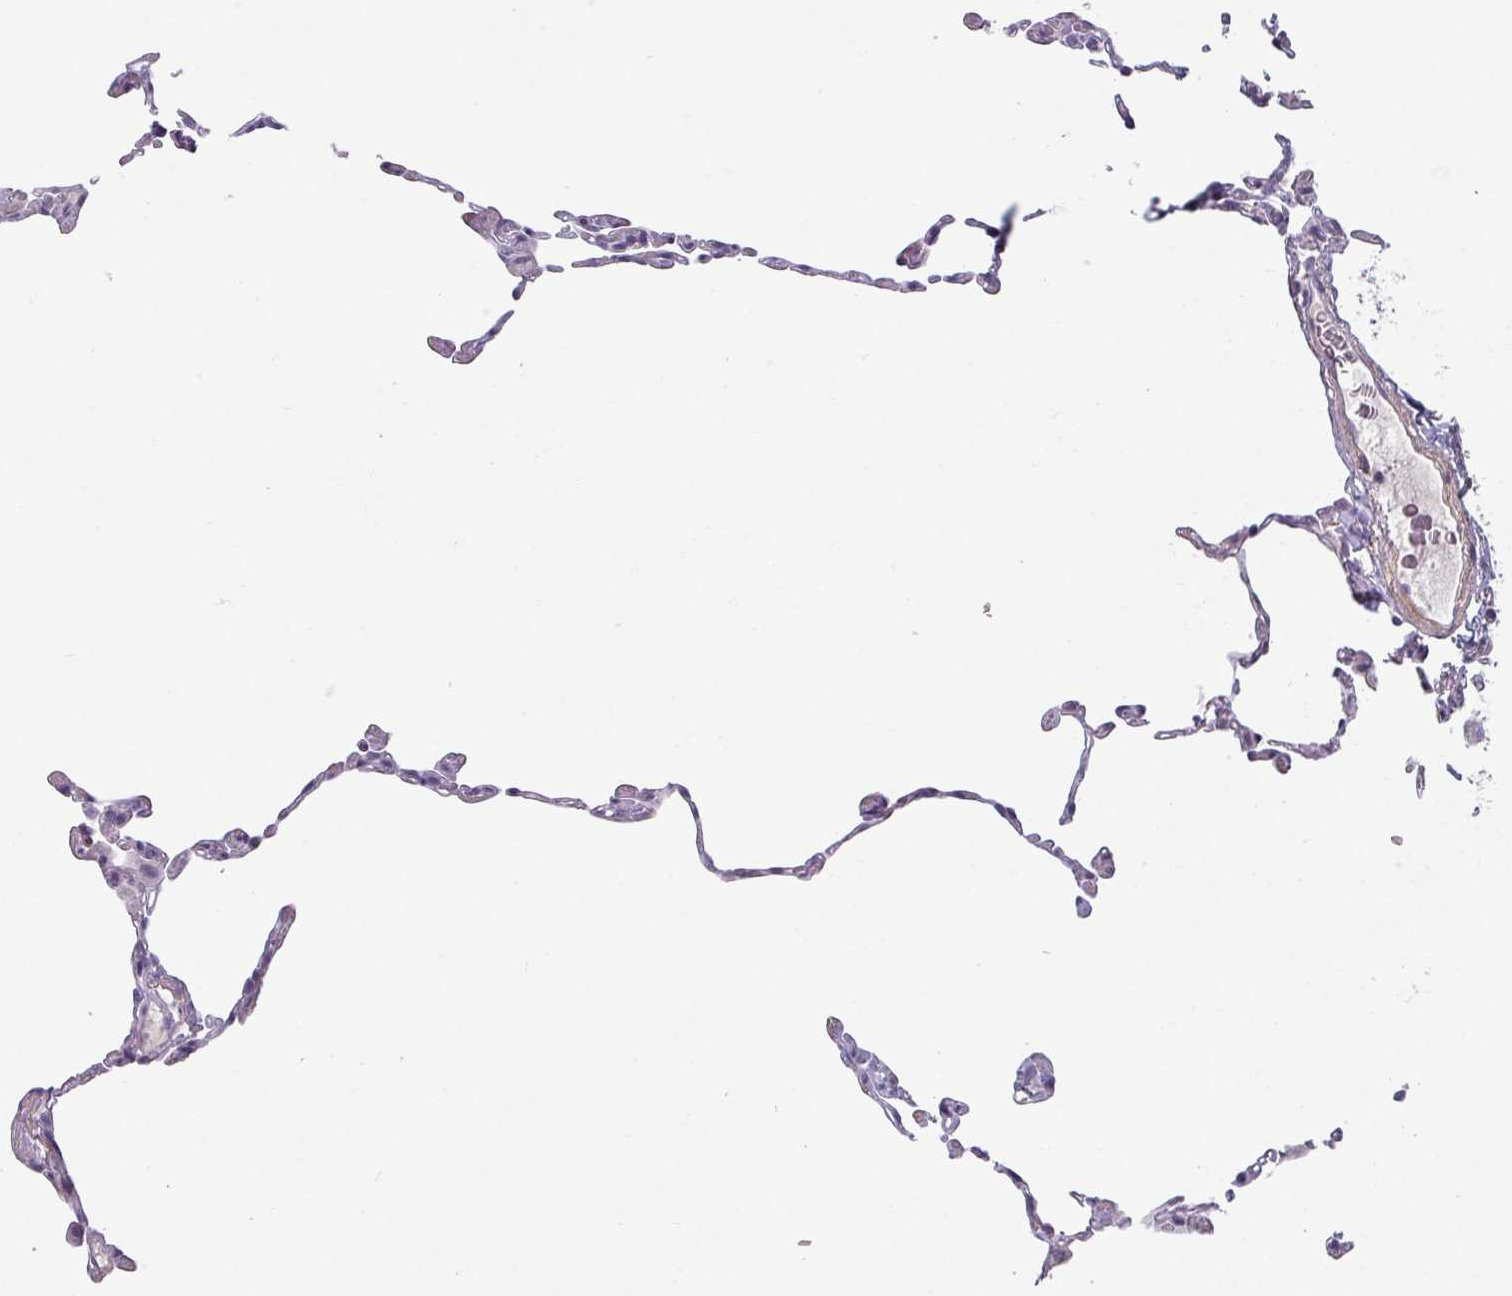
{"staining": {"intensity": "negative", "quantity": "none", "location": "none"}, "tissue": "lung", "cell_type": "Alveolar cells", "image_type": "normal", "snomed": [{"axis": "morphology", "description": "Normal tissue, NOS"}, {"axis": "topography", "description": "Lung"}], "caption": "A high-resolution histopathology image shows IHC staining of normal lung, which exhibits no significant staining in alveolar cells.", "gene": "MAGEC3", "patient": {"sex": "female", "age": 57}}